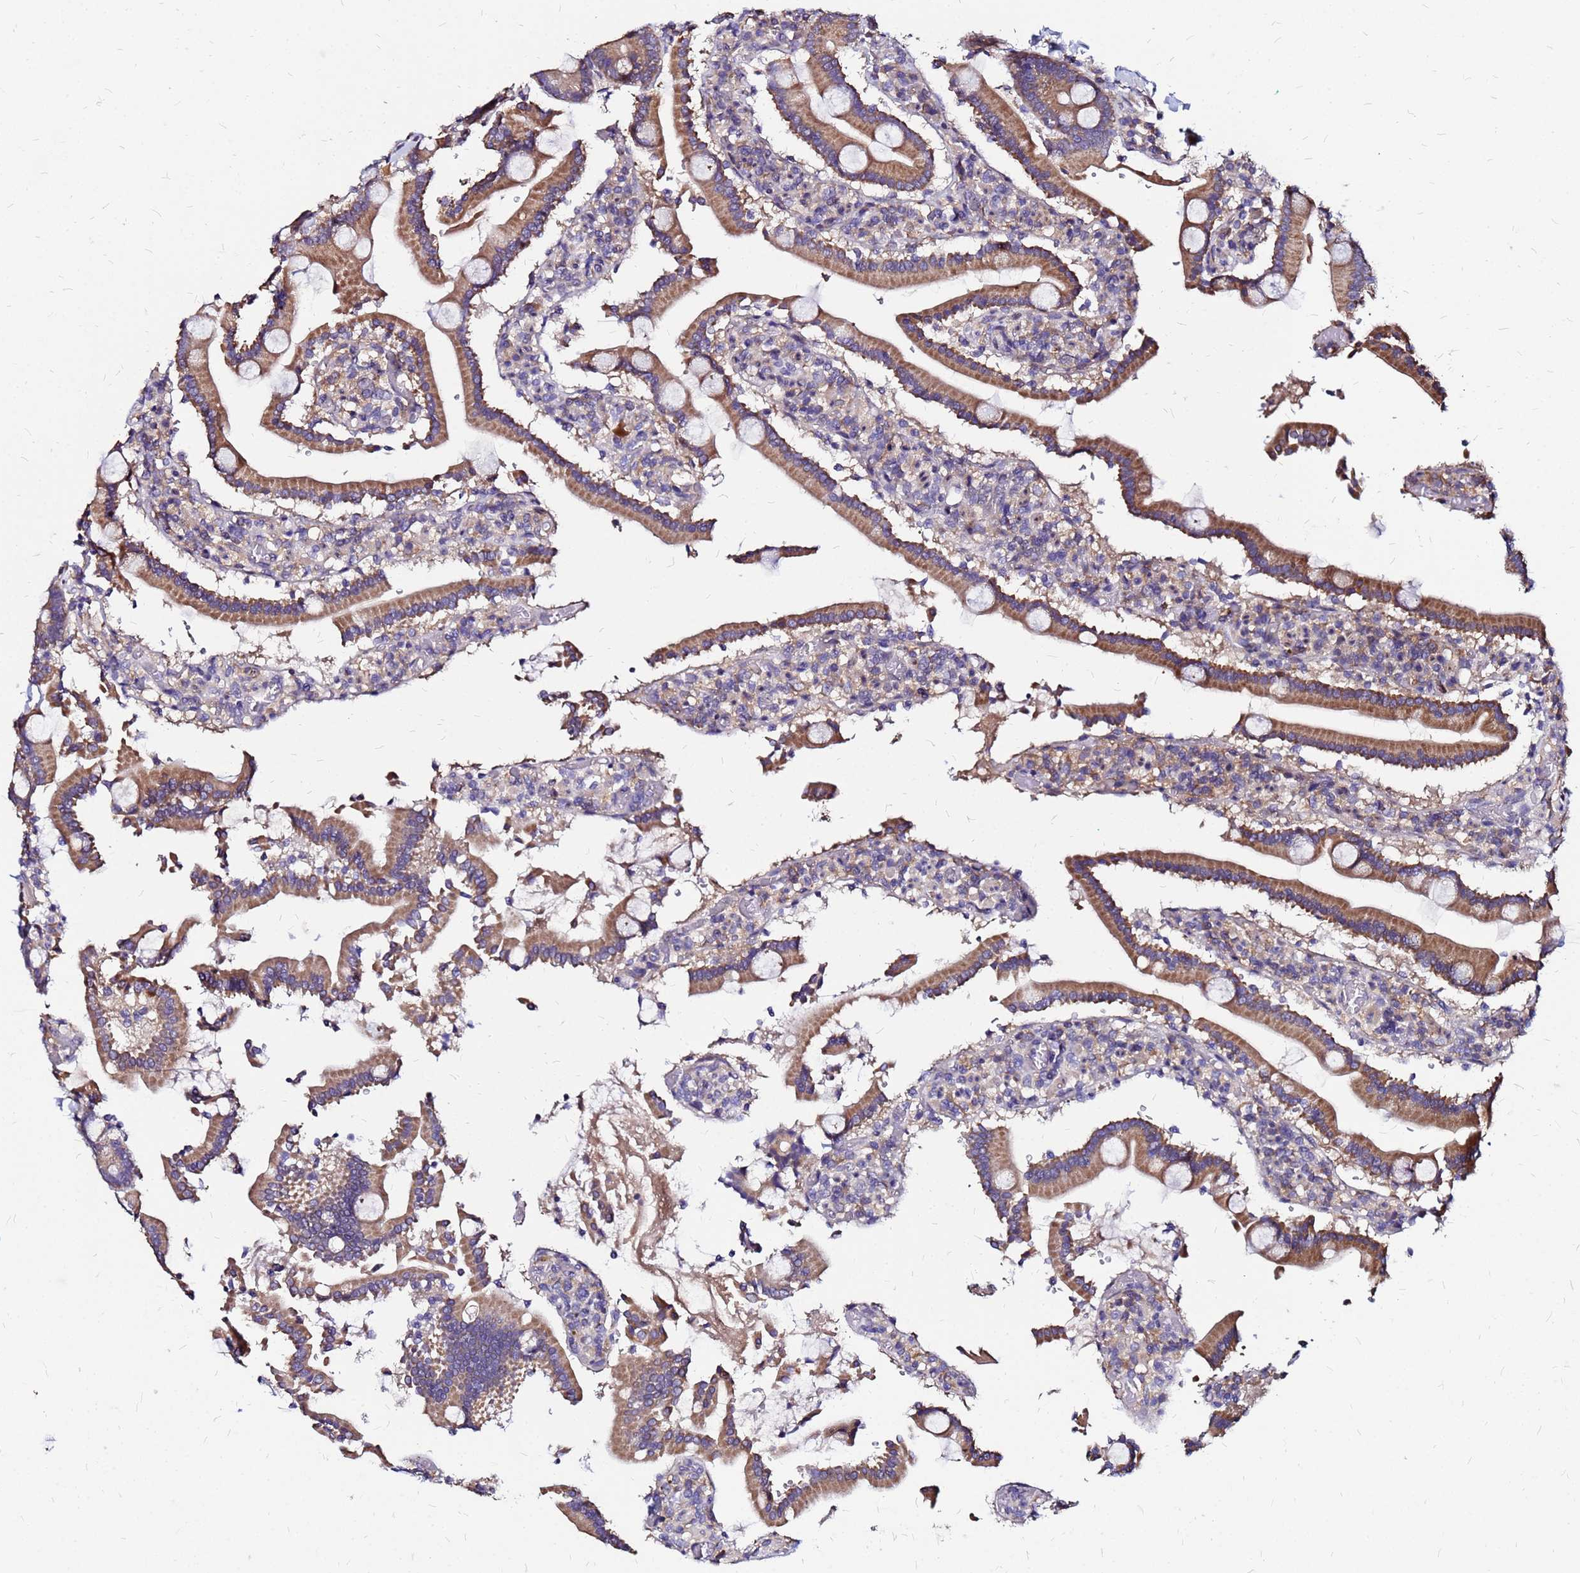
{"staining": {"intensity": "moderate", "quantity": ">75%", "location": "cytoplasmic/membranous"}, "tissue": "duodenum", "cell_type": "Glandular cells", "image_type": "normal", "snomed": [{"axis": "morphology", "description": "Normal tissue, NOS"}, {"axis": "topography", "description": "Duodenum"}], "caption": "The micrograph demonstrates immunohistochemical staining of unremarkable duodenum. There is moderate cytoplasmic/membranous staining is identified in about >75% of glandular cells. (brown staining indicates protein expression, while blue staining denotes nuclei).", "gene": "ARHGEF35", "patient": {"sex": "male", "age": 55}}